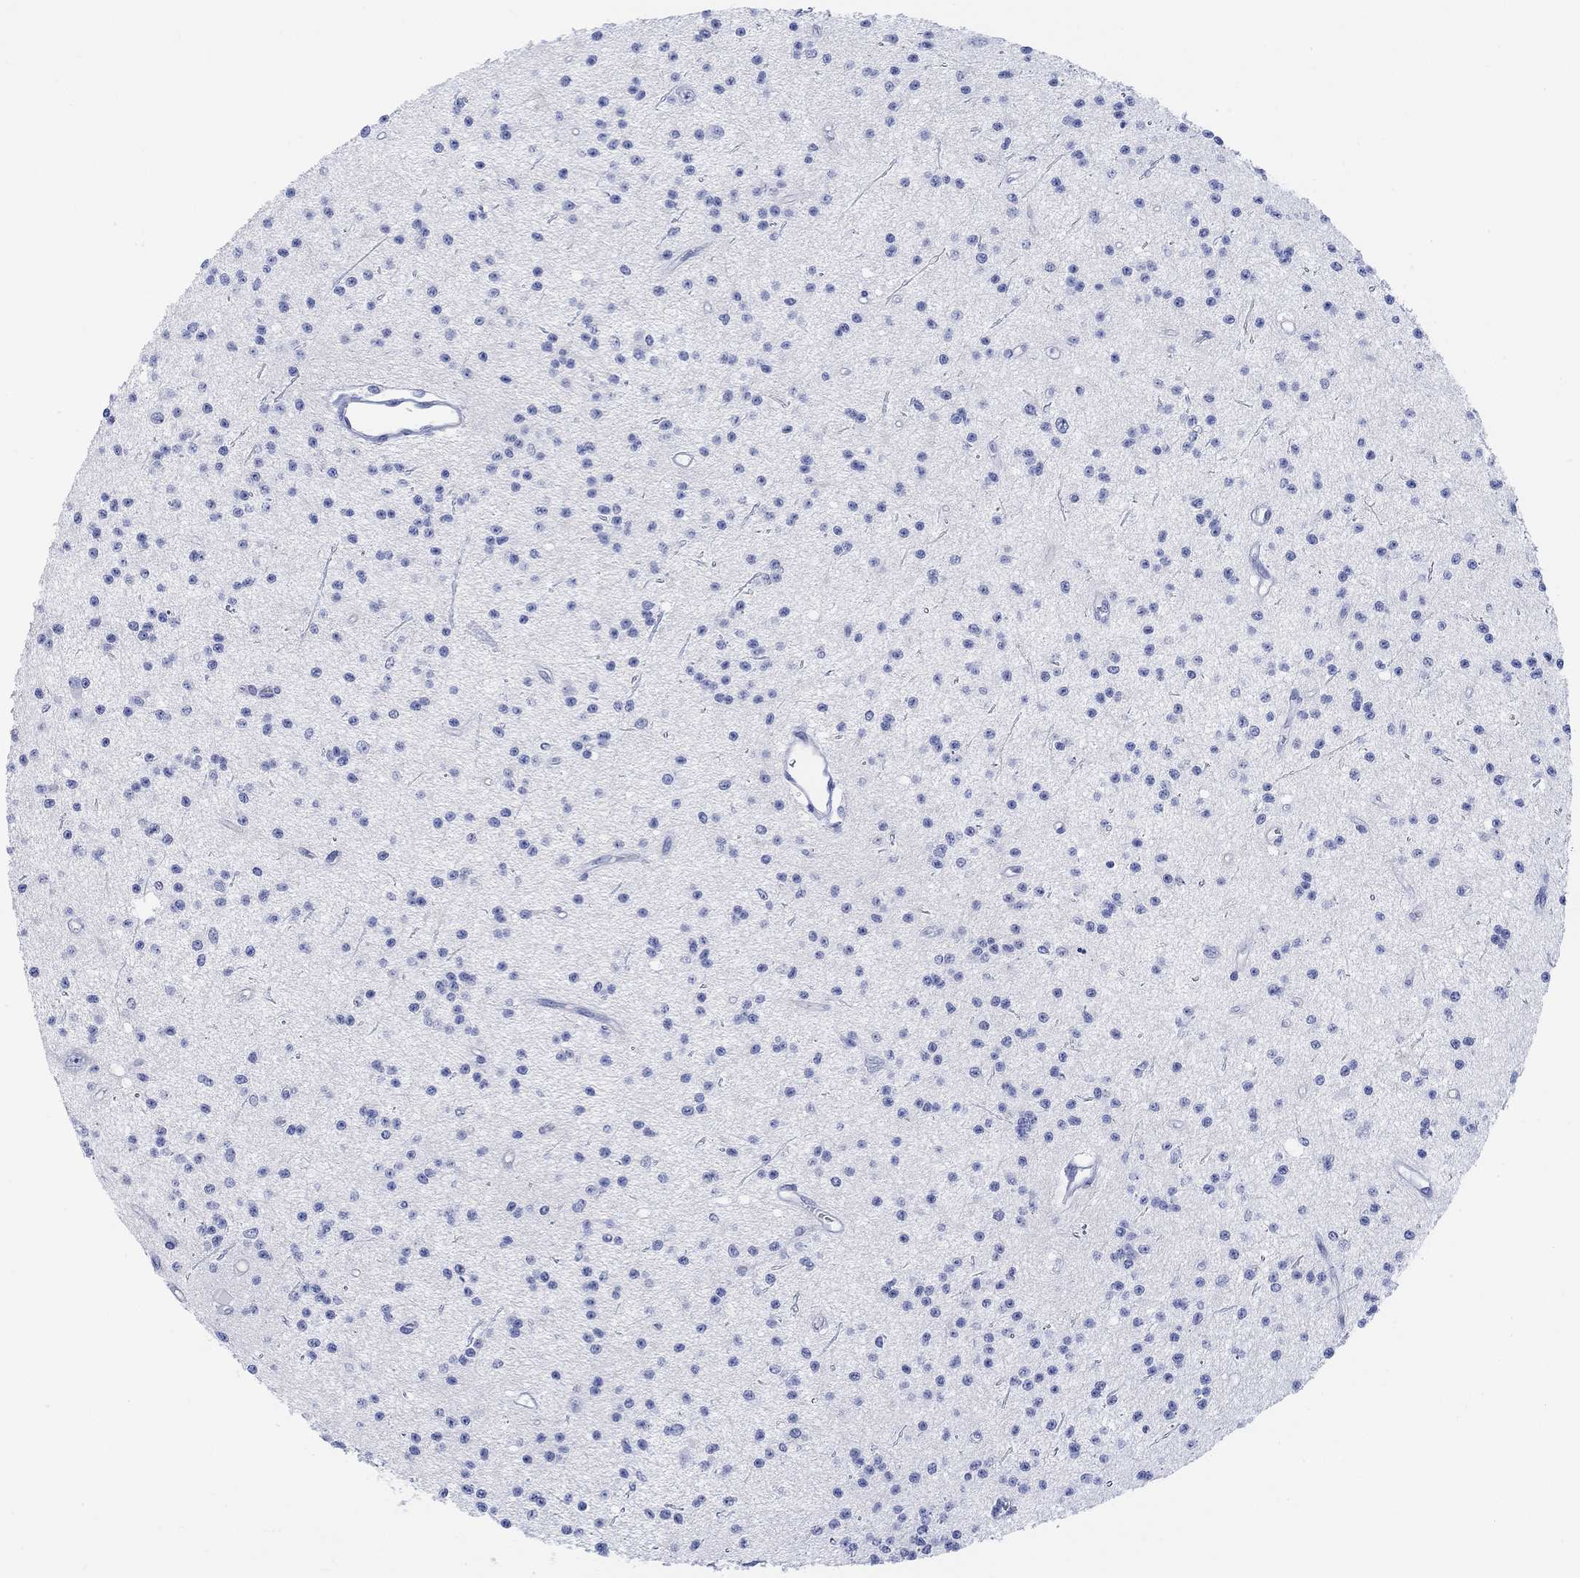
{"staining": {"intensity": "negative", "quantity": "none", "location": "none"}, "tissue": "glioma", "cell_type": "Tumor cells", "image_type": "cancer", "snomed": [{"axis": "morphology", "description": "Glioma, malignant, Low grade"}, {"axis": "topography", "description": "Brain"}], "caption": "This is an IHC photomicrograph of human malignant low-grade glioma. There is no positivity in tumor cells.", "gene": "GNG13", "patient": {"sex": "male", "age": 27}}